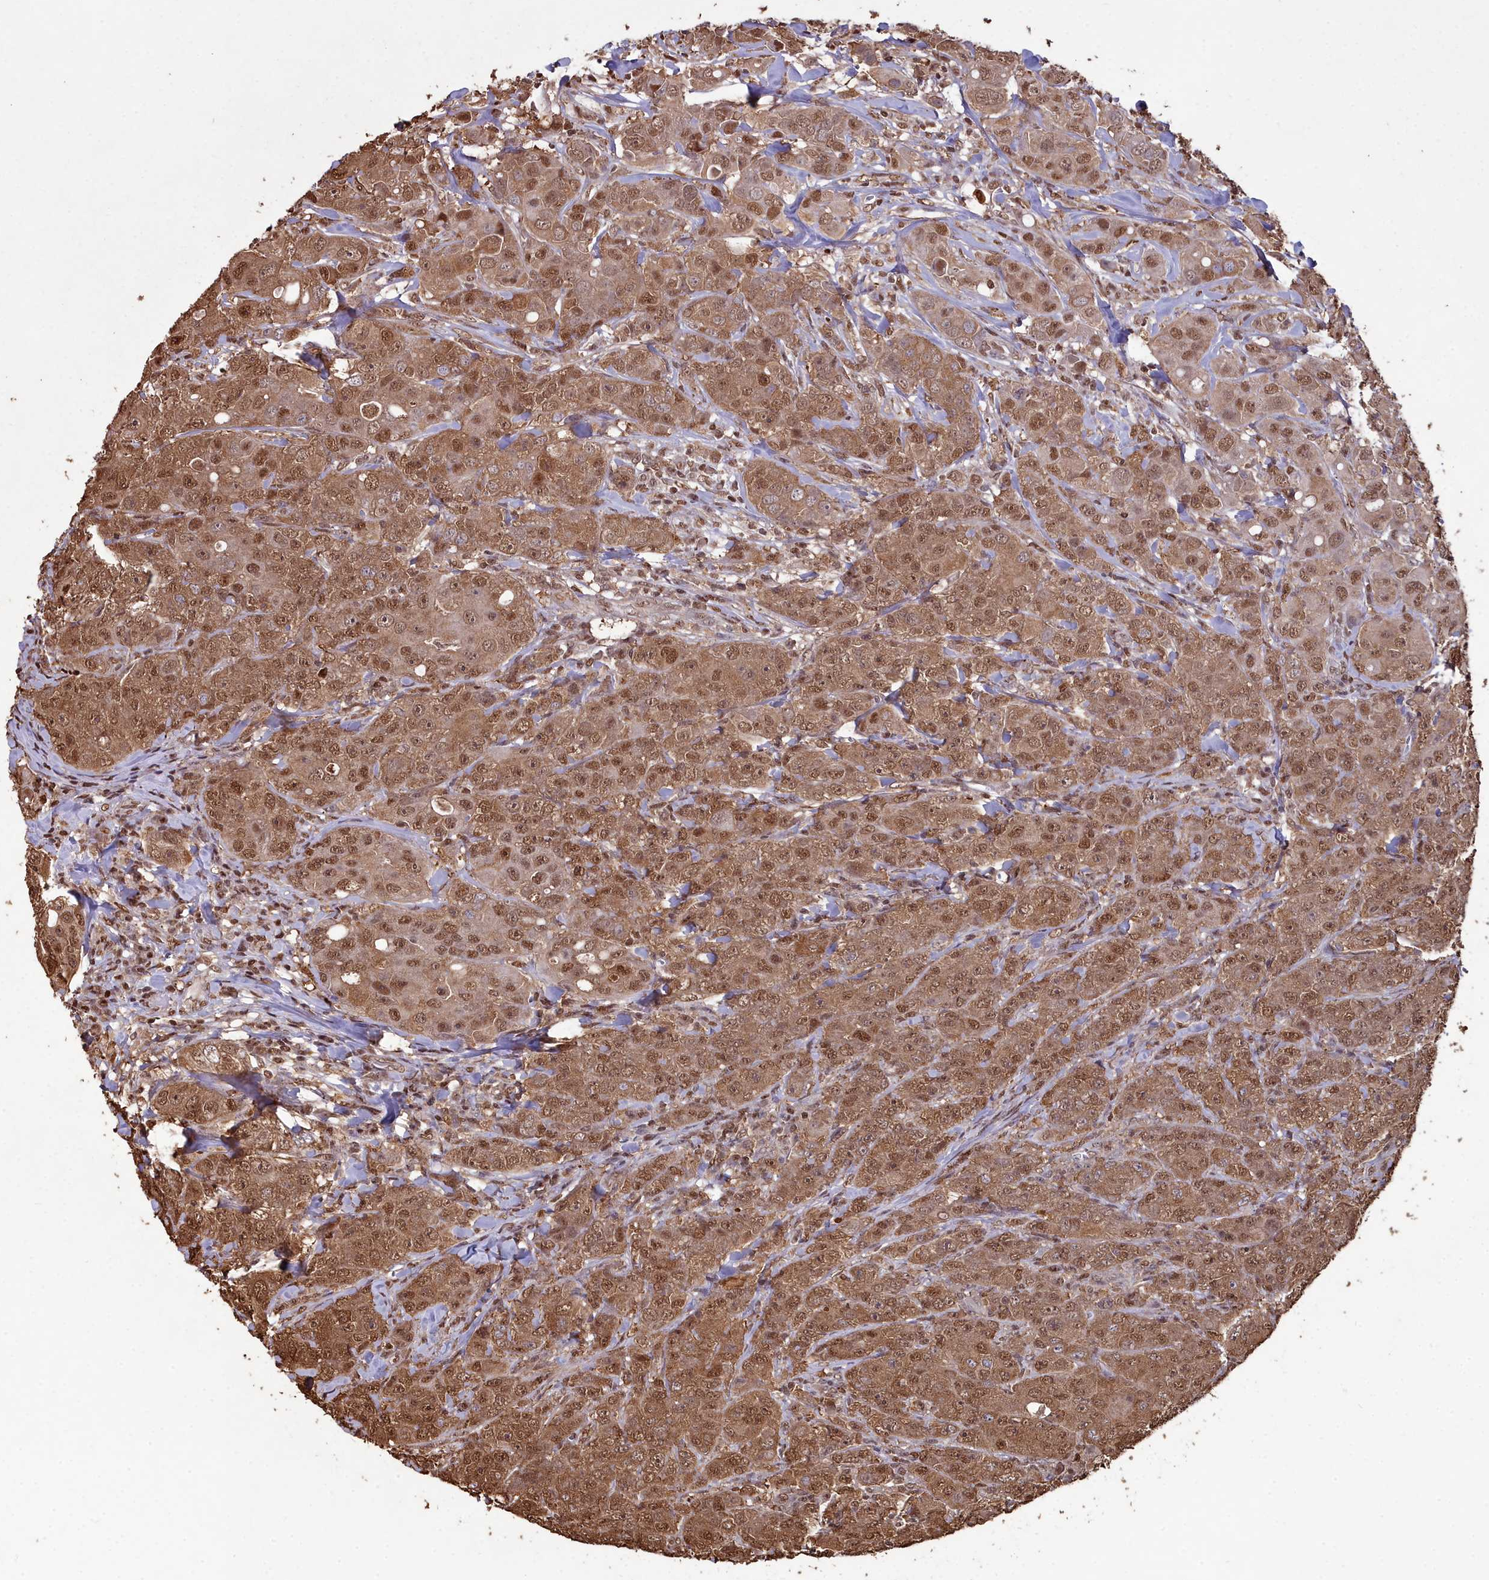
{"staining": {"intensity": "moderate", "quantity": ">75%", "location": "cytoplasmic/membranous,nuclear"}, "tissue": "breast cancer", "cell_type": "Tumor cells", "image_type": "cancer", "snomed": [{"axis": "morphology", "description": "Duct carcinoma"}, {"axis": "topography", "description": "Breast"}], "caption": "This image demonstrates IHC staining of human breast cancer (invasive ductal carcinoma), with medium moderate cytoplasmic/membranous and nuclear staining in about >75% of tumor cells.", "gene": "GAPDH", "patient": {"sex": "female", "age": 43}}